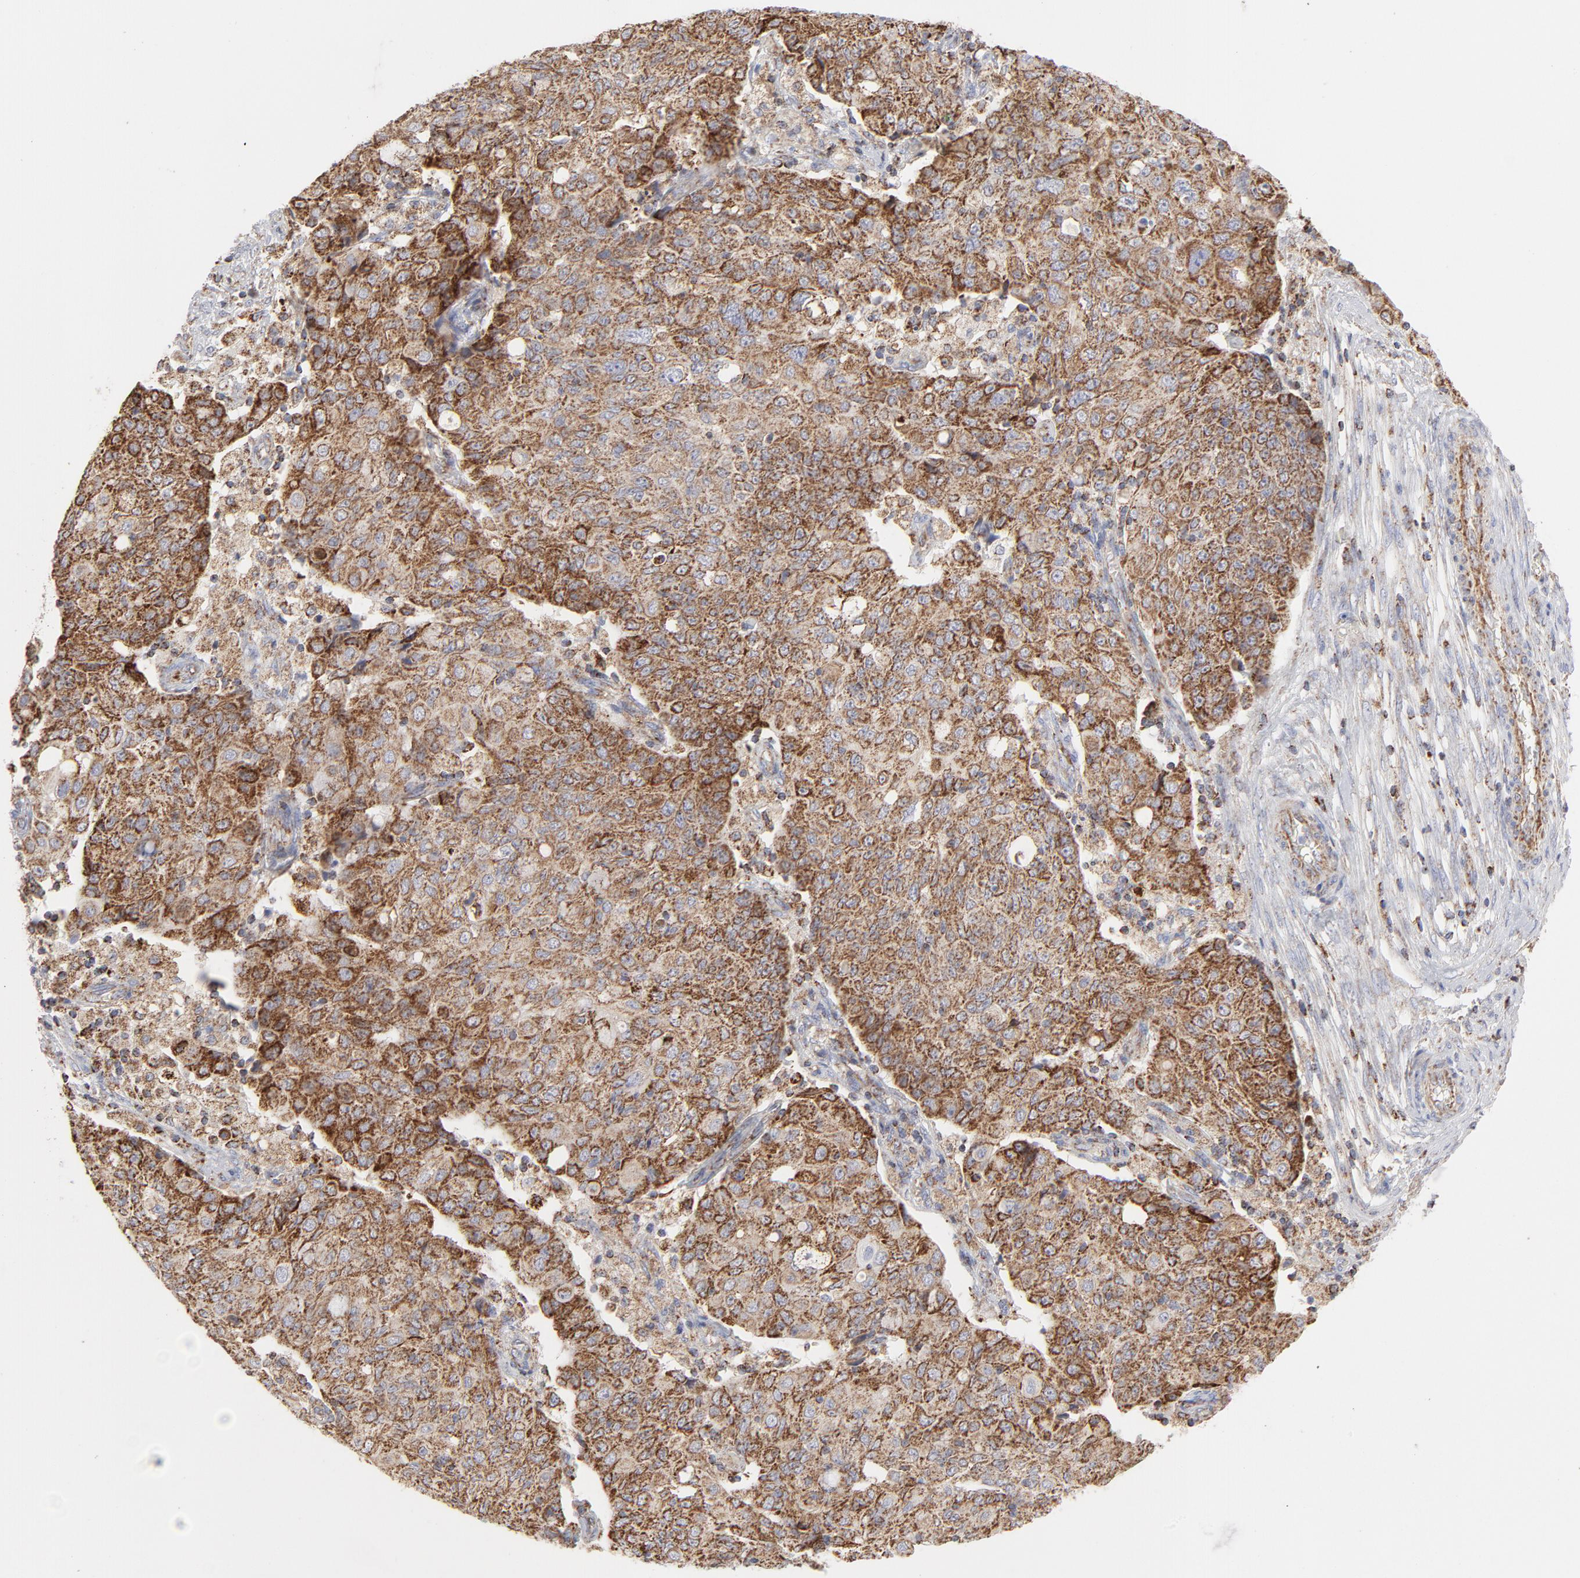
{"staining": {"intensity": "strong", "quantity": ">75%", "location": "cytoplasmic/membranous"}, "tissue": "ovarian cancer", "cell_type": "Tumor cells", "image_type": "cancer", "snomed": [{"axis": "morphology", "description": "Carcinoma, endometroid"}, {"axis": "topography", "description": "Ovary"}], "caption": "An immunohistochemistry histopathology image of neoplastic tissue is shown. Protein staining in brown shows strong cytoplasmic/membranous positivity in ovarian cancer (endometroid carcinoma) within tumor cells.", "gene": "ASB3", "patient": {"sex": "female", "age": 42}}